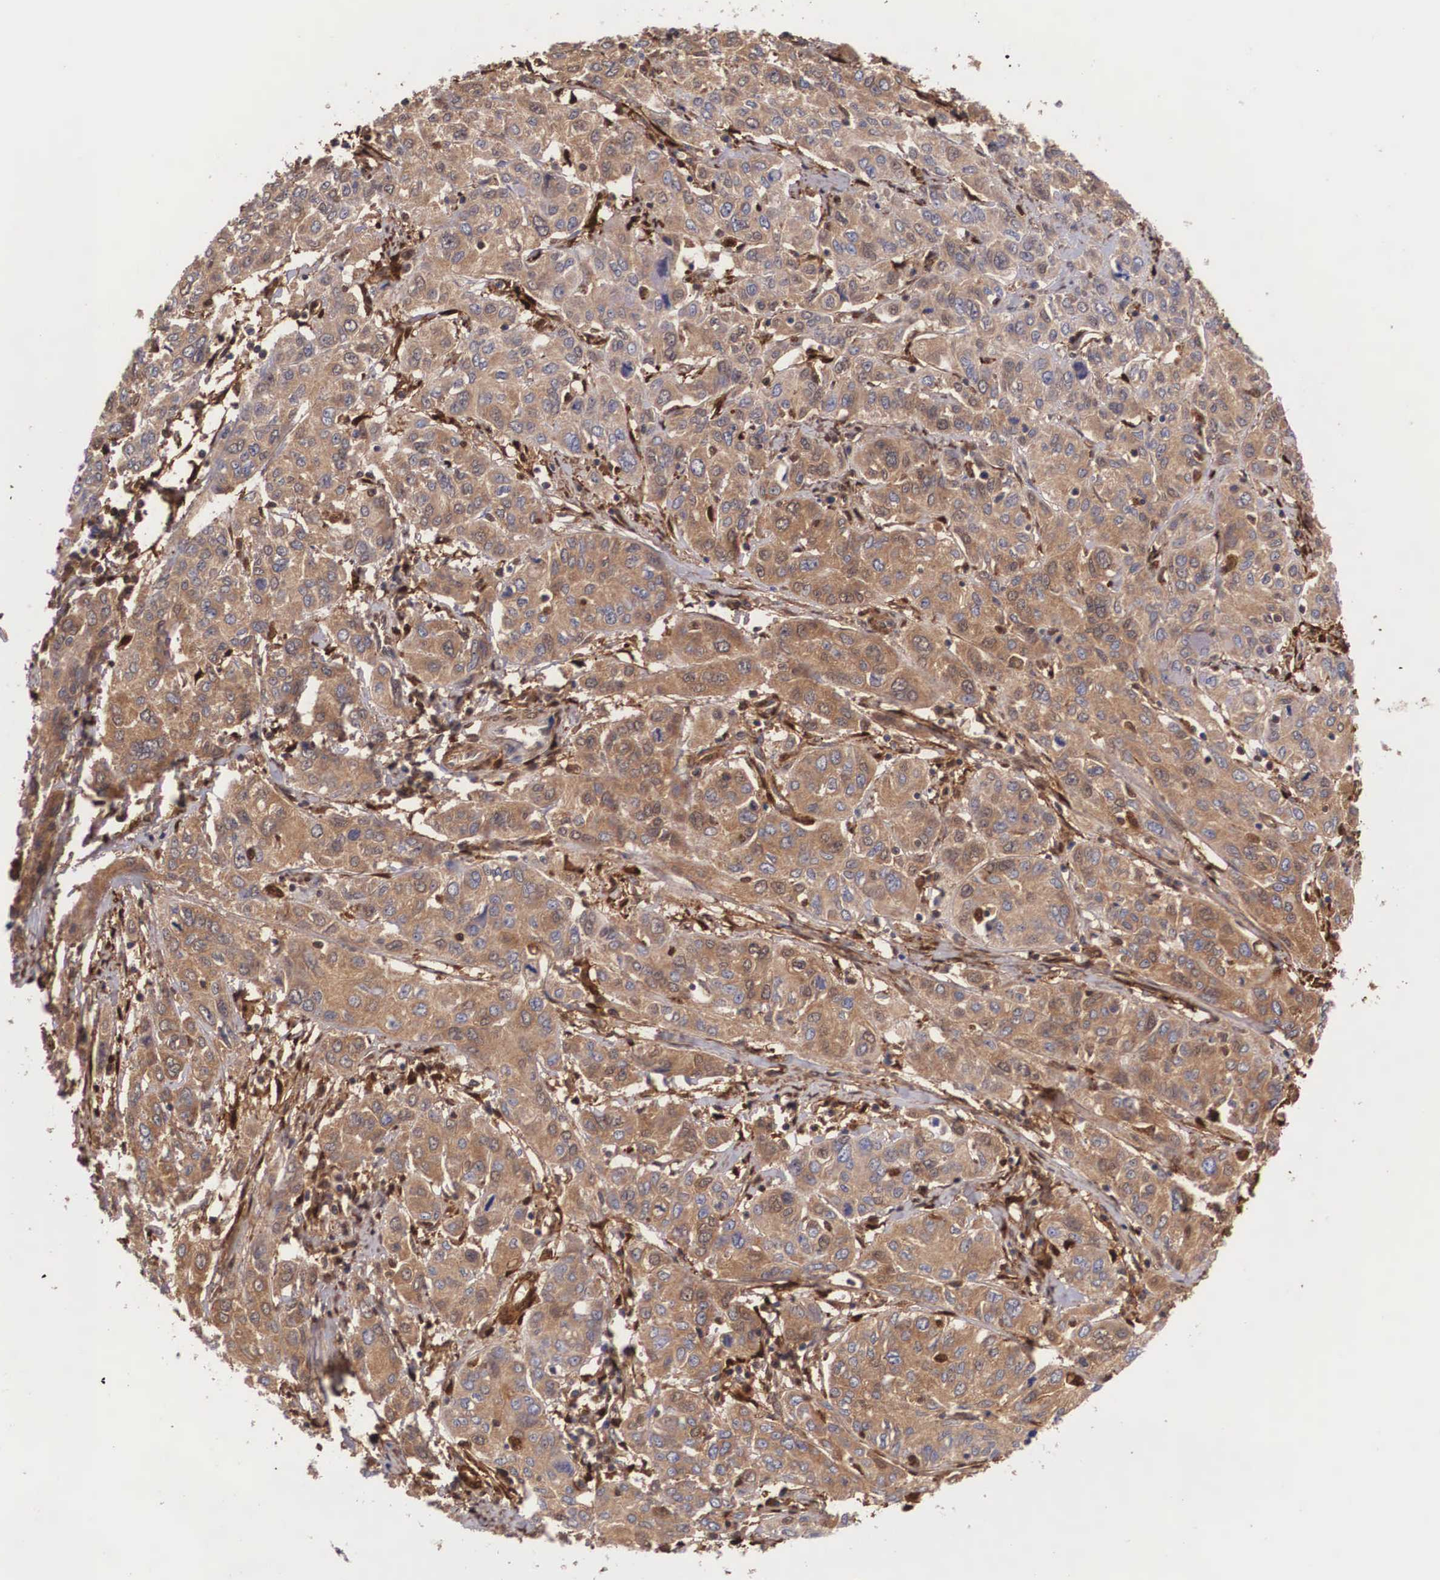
{"staining": {"intensity": "weak", "quantity": "25%-75%", "location": "cytoplasmic/membranous"}, "tissue": "cervical cancer", "cell_type": "Tumor cells", "image_type": "cancer", "snomed": [{"axis": "morphology", "description": "Squamous cell carcinoma, NOS"}, {"axis": "topography", "description": "Cervix"}], "caption": "High-magnification brightfield microscopy of cervical cancer (squamous cell carcinoma) stained with DAB (3,3'-diaminobenzidine) (brown) and counterstained with hematoxylin (blue). tumor cells exhibit weak cytoplasmic/membranous expression is identified in about25%-75% of cells.", "gene": "LGALS1", "patient": {"sex": "female", "age": 38}}